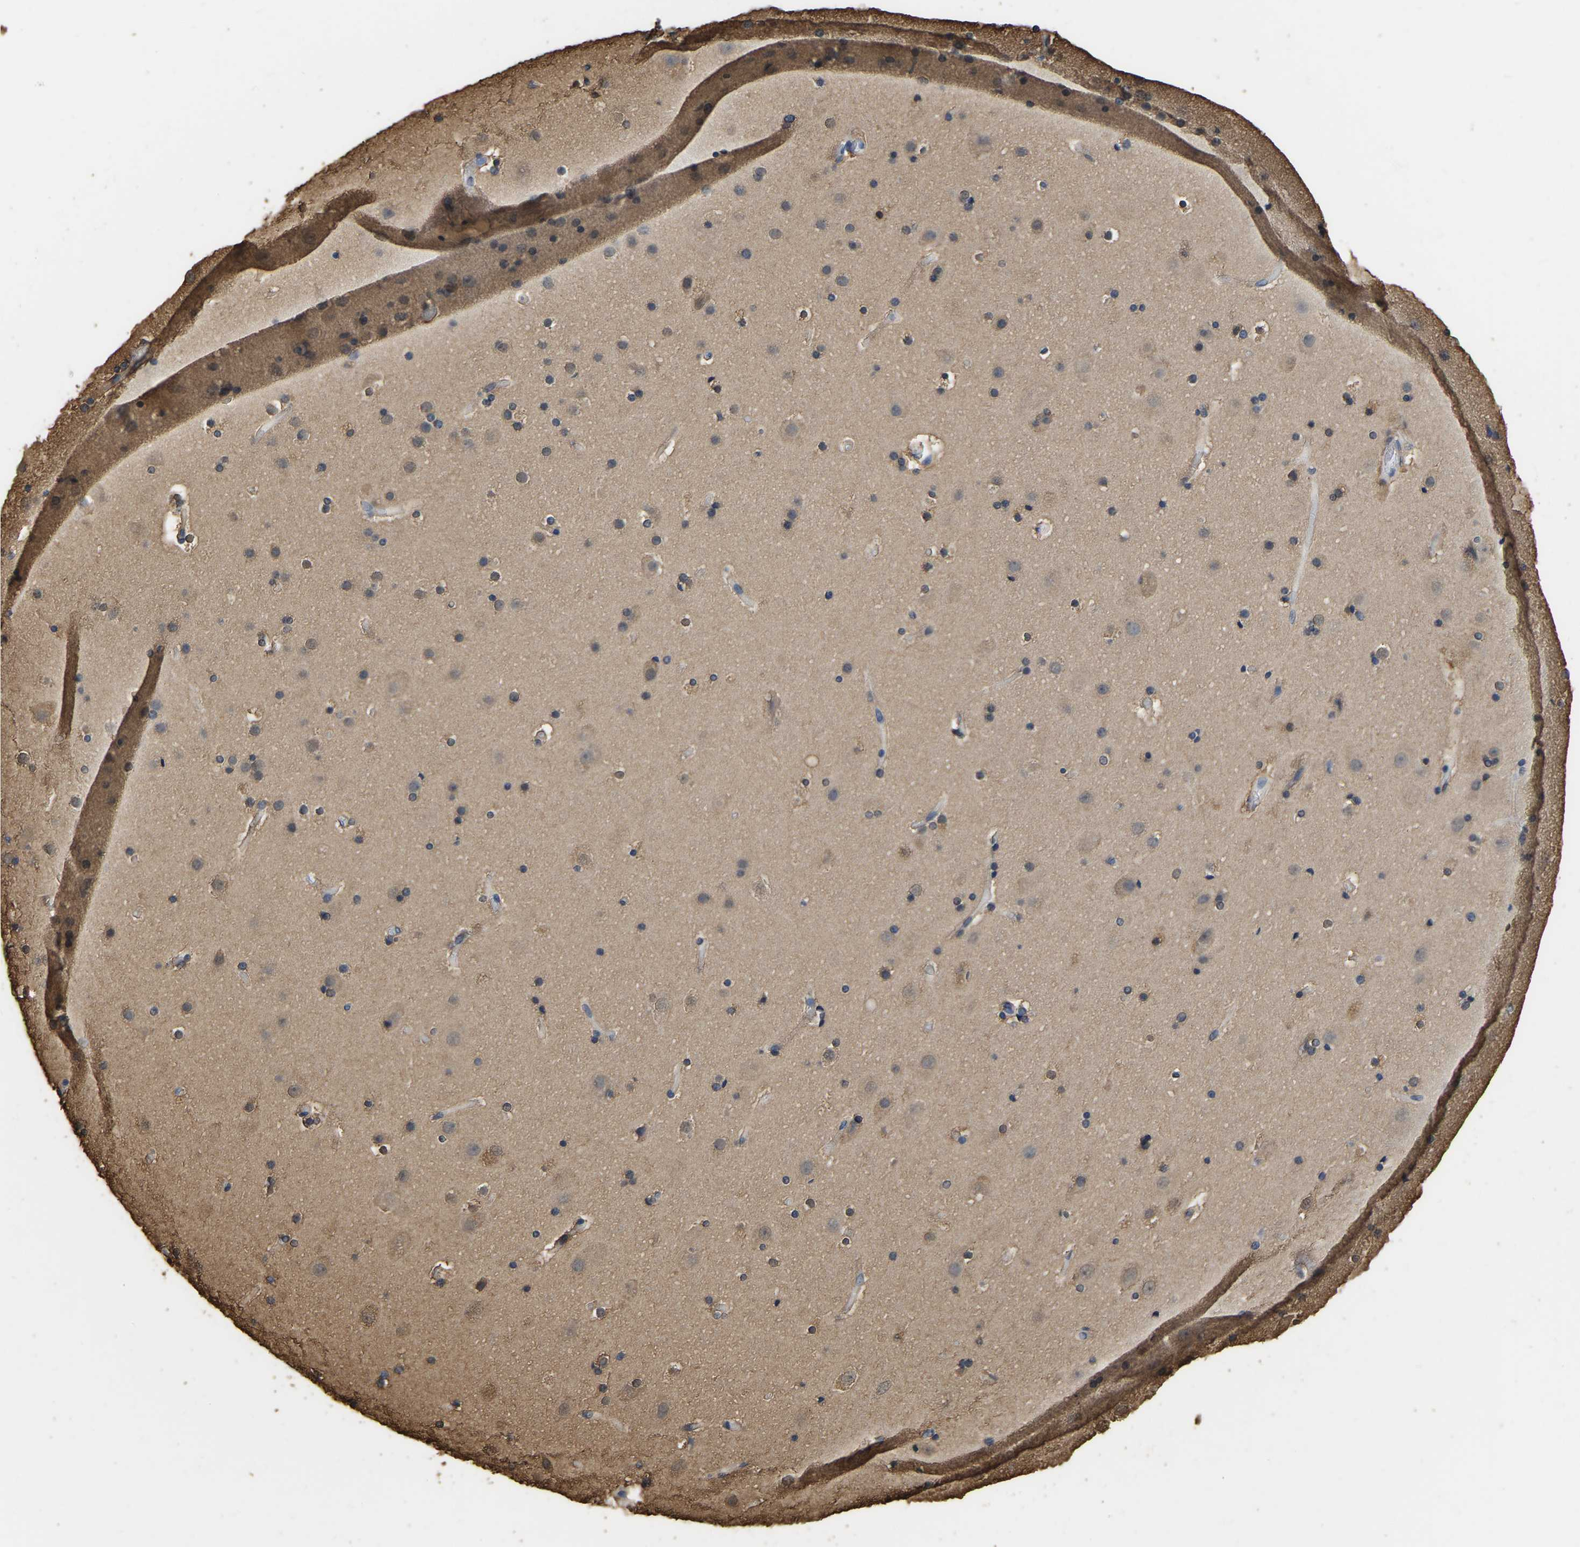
{"staining": {"intensity": "moderate", "quantity": "<25%", "location": "cytoplasmic/membranous"}, "tissue": "cerebral cortex", "cell_type": "Endothelial cells", "image_type": "normal", "snomed": [{"axis": "morphology", "description": "Normal tissue, NOS"}, {"axis": "topography", "description": "Cerebral cortex"}], "caption": "Protein staining reveals moderate cytoplasmic/membranous expression in about <25% of endothelial cells in benign cerebral cortex. (Stains: DAB in brown, nuclei in blue, Microscopy: brightfield microscopy at high magnification).", "gene": "LDHB", "patient": {"sex": "male", "age": 57}}